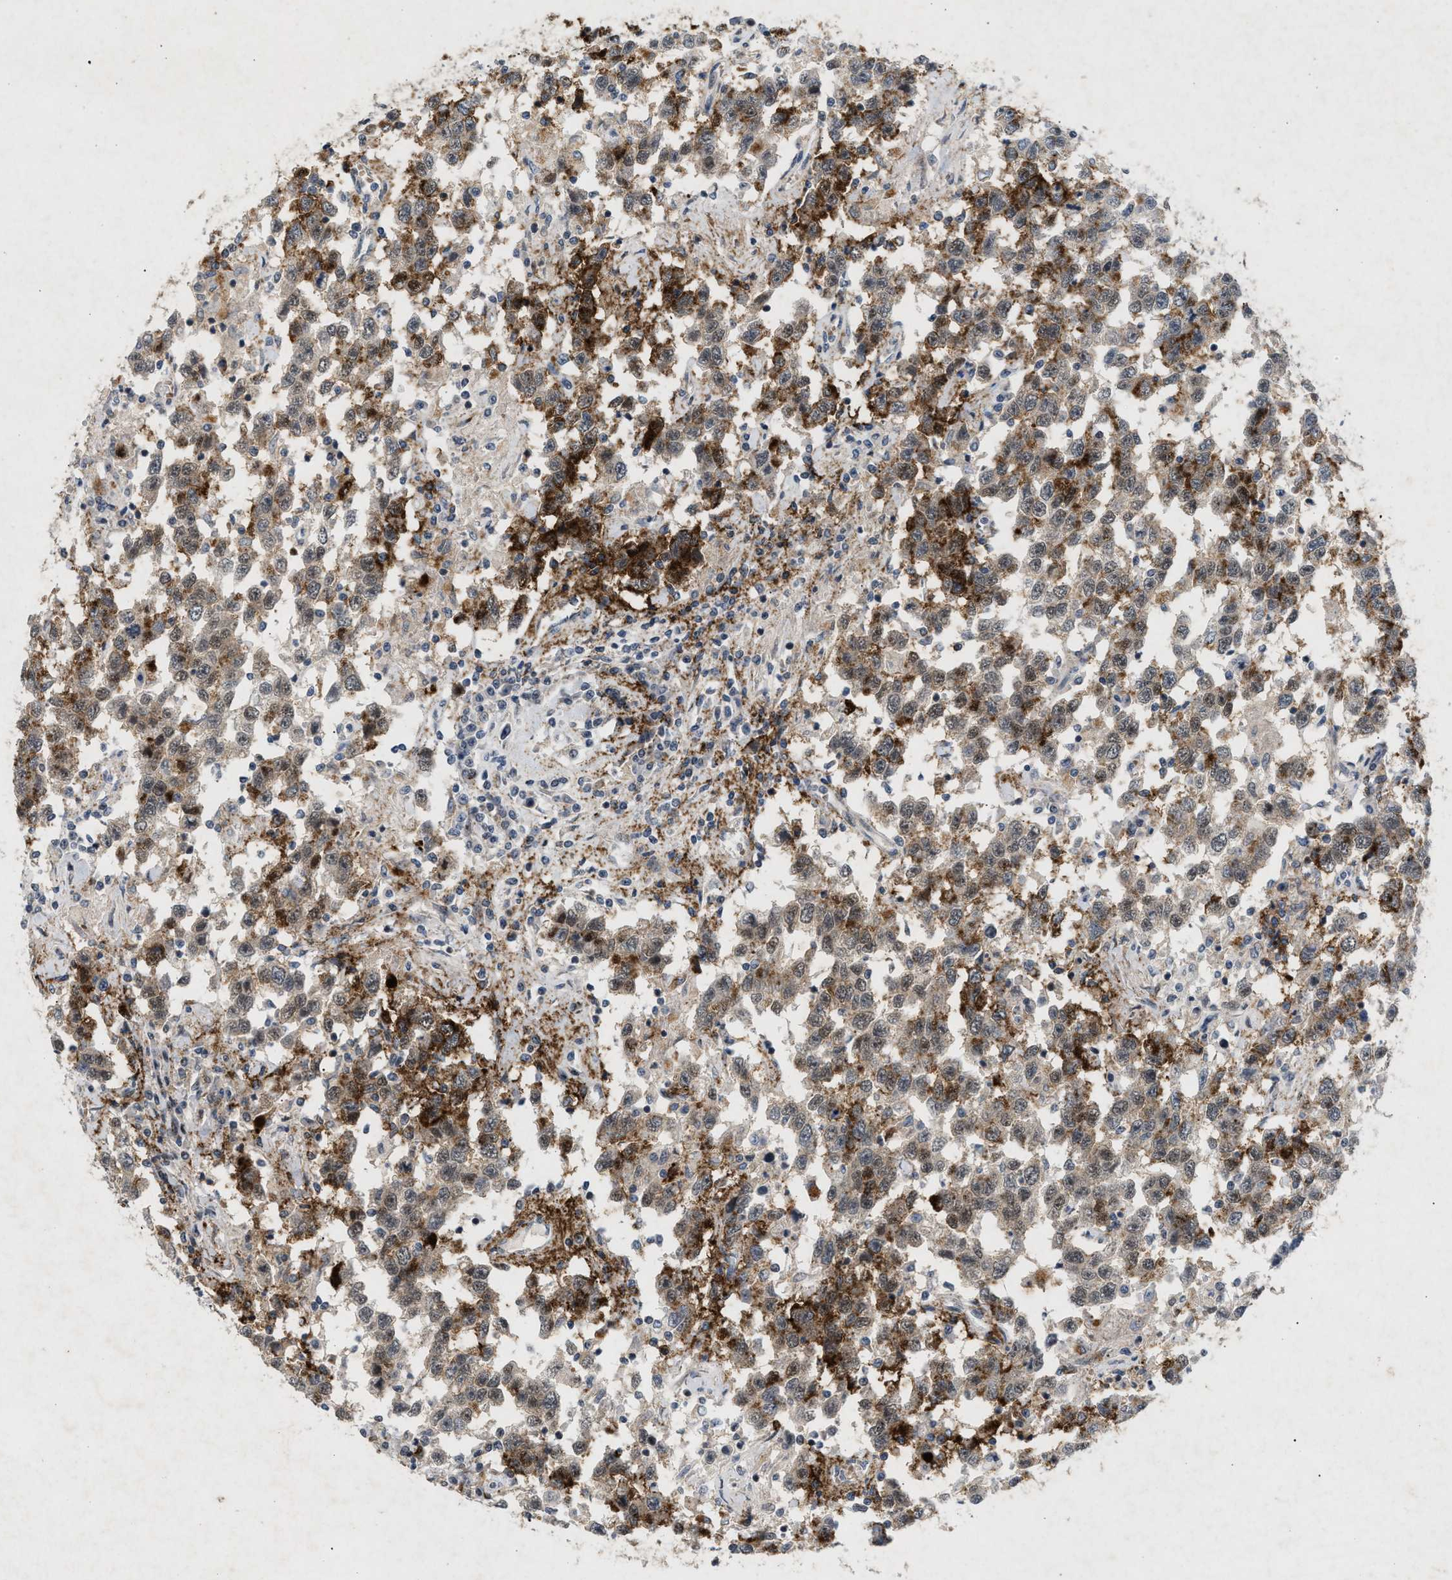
{"staining": {"intensity": "moderate", "quantity": ">75%", "location": "cytoplasmic/membranous,nuclear"}, "tissue": "testis cancer", "cell_type": "Tumor cells", "image_type": "cancer", "snomed": [{"axis": "morphology", "description": "Seminoma, NOS"}, {"axis": "topography", "description": "Testis"}], "caption": "IHC (DAB) staining of testis cancer (seminoma) displays moderate cytoplasmic/membranous and nuclear protein positivity in approximately >75% of tumor cells. The staining is performed using DAB (3,3'-diaminobenzidine) brown chromogen to label protein expression. The nuclei are counter-stained blue using hematoxylin.", "gene": "ZPR1", "patient": {"sex": "male", "age": 41}}